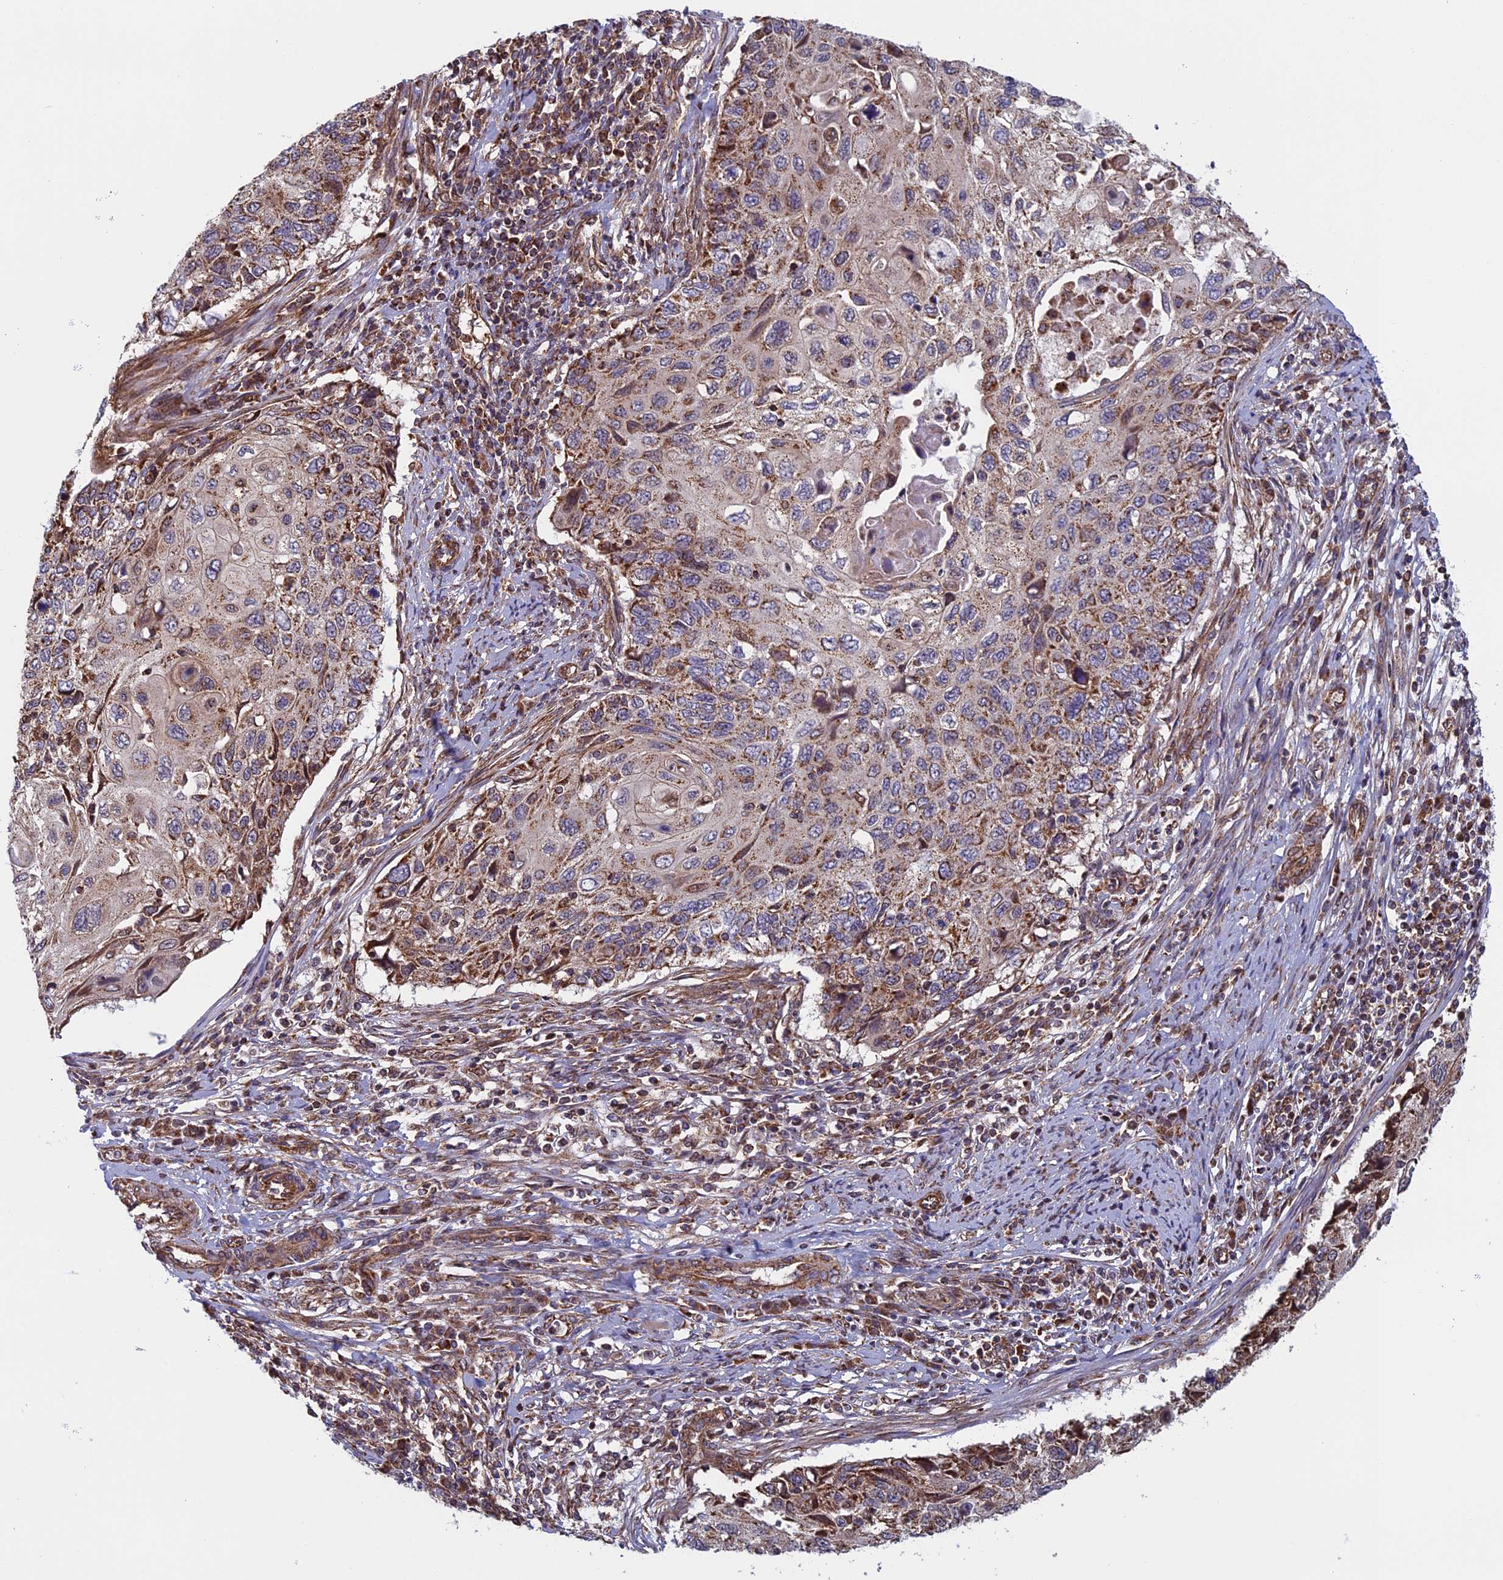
{"staining": {"intensity": "moderate", "quantity": ">75%", "location": "cytoplasmic/membranous"}, "tissue": "cervical cancer", "cell_type": "Tumor cells", "image_type": "cancer", "snomed": [{"axis": "morphology", "description": "Squamous cell carcinoma, NOS"}, {"axis": "topography", "description": "Cervix"}], "caption": "Protein staining reveals moderate cytoplasmic/membranous staining in approximately >75% of tumor cells in cervical cancer (squamous cell carcinoma). The protein of interest is shown in brown color, while the nuclei are stained blue.", "gene": "CCDC8", "patient": {"sex": "female", "age": 70}}